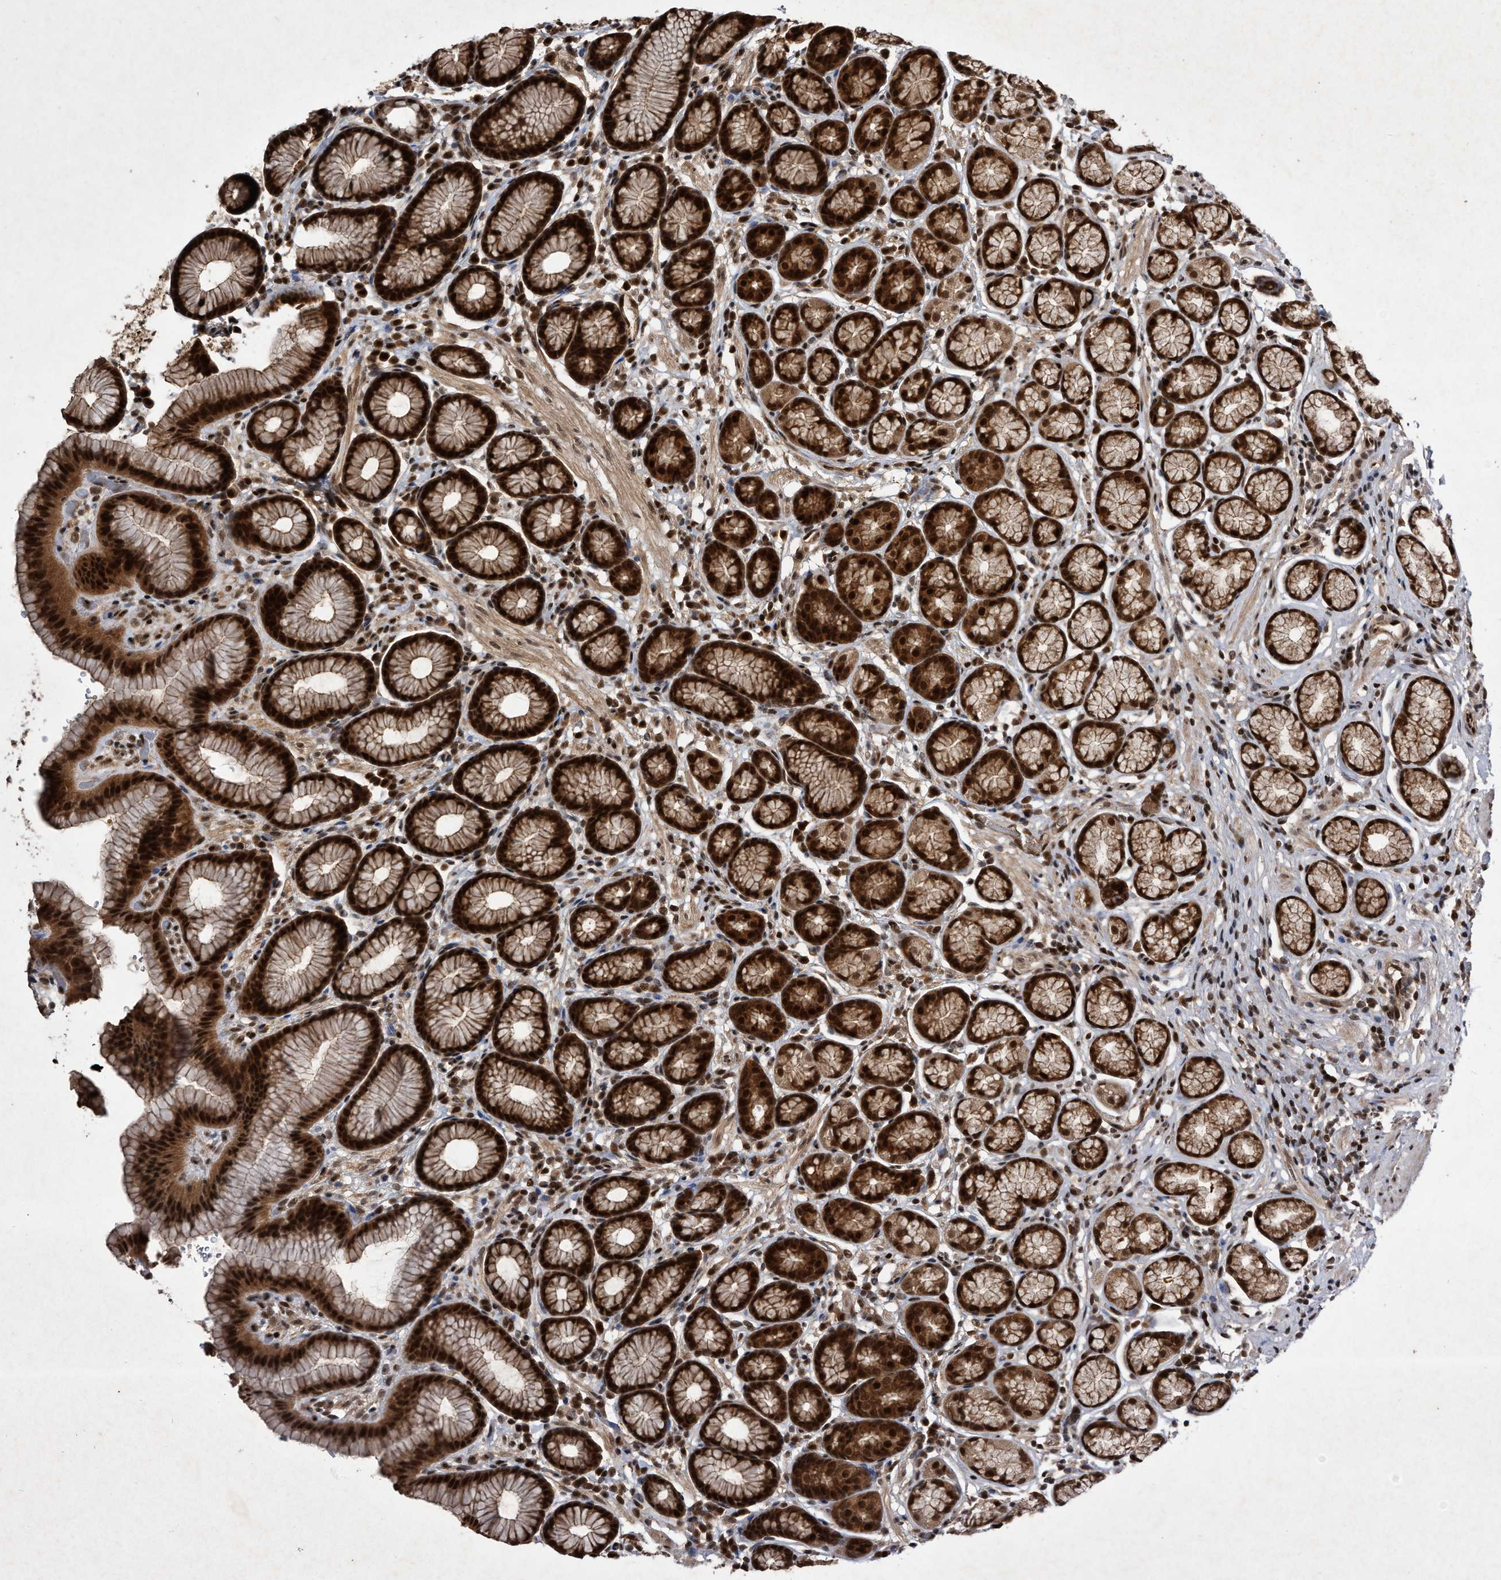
{"staining": {"intensity": "strong", "quantity": ">75%", "location": "cytoplasmic/membranous,nuclear"}, "tissue": "stomach", "cell_type": "Glandular cells", "image_type": "normal", "snomed": [{"axis": "morphology", "description": "Normal tissue, NOS"}, {"axis": "topography", "description": "Stomach"}], "caption": "Stomach was stained to show a protein in brown. There is high levels of strong cytoplasmic/membranous,nuclear expression in about >75% of glandular cells. (Stains: DAB in brown, nuclei in blue, Microscopy: brightfield microscopy at high magnification).", "gene": "RAD23B", "patient": {"sex": "male", "age": 42}}